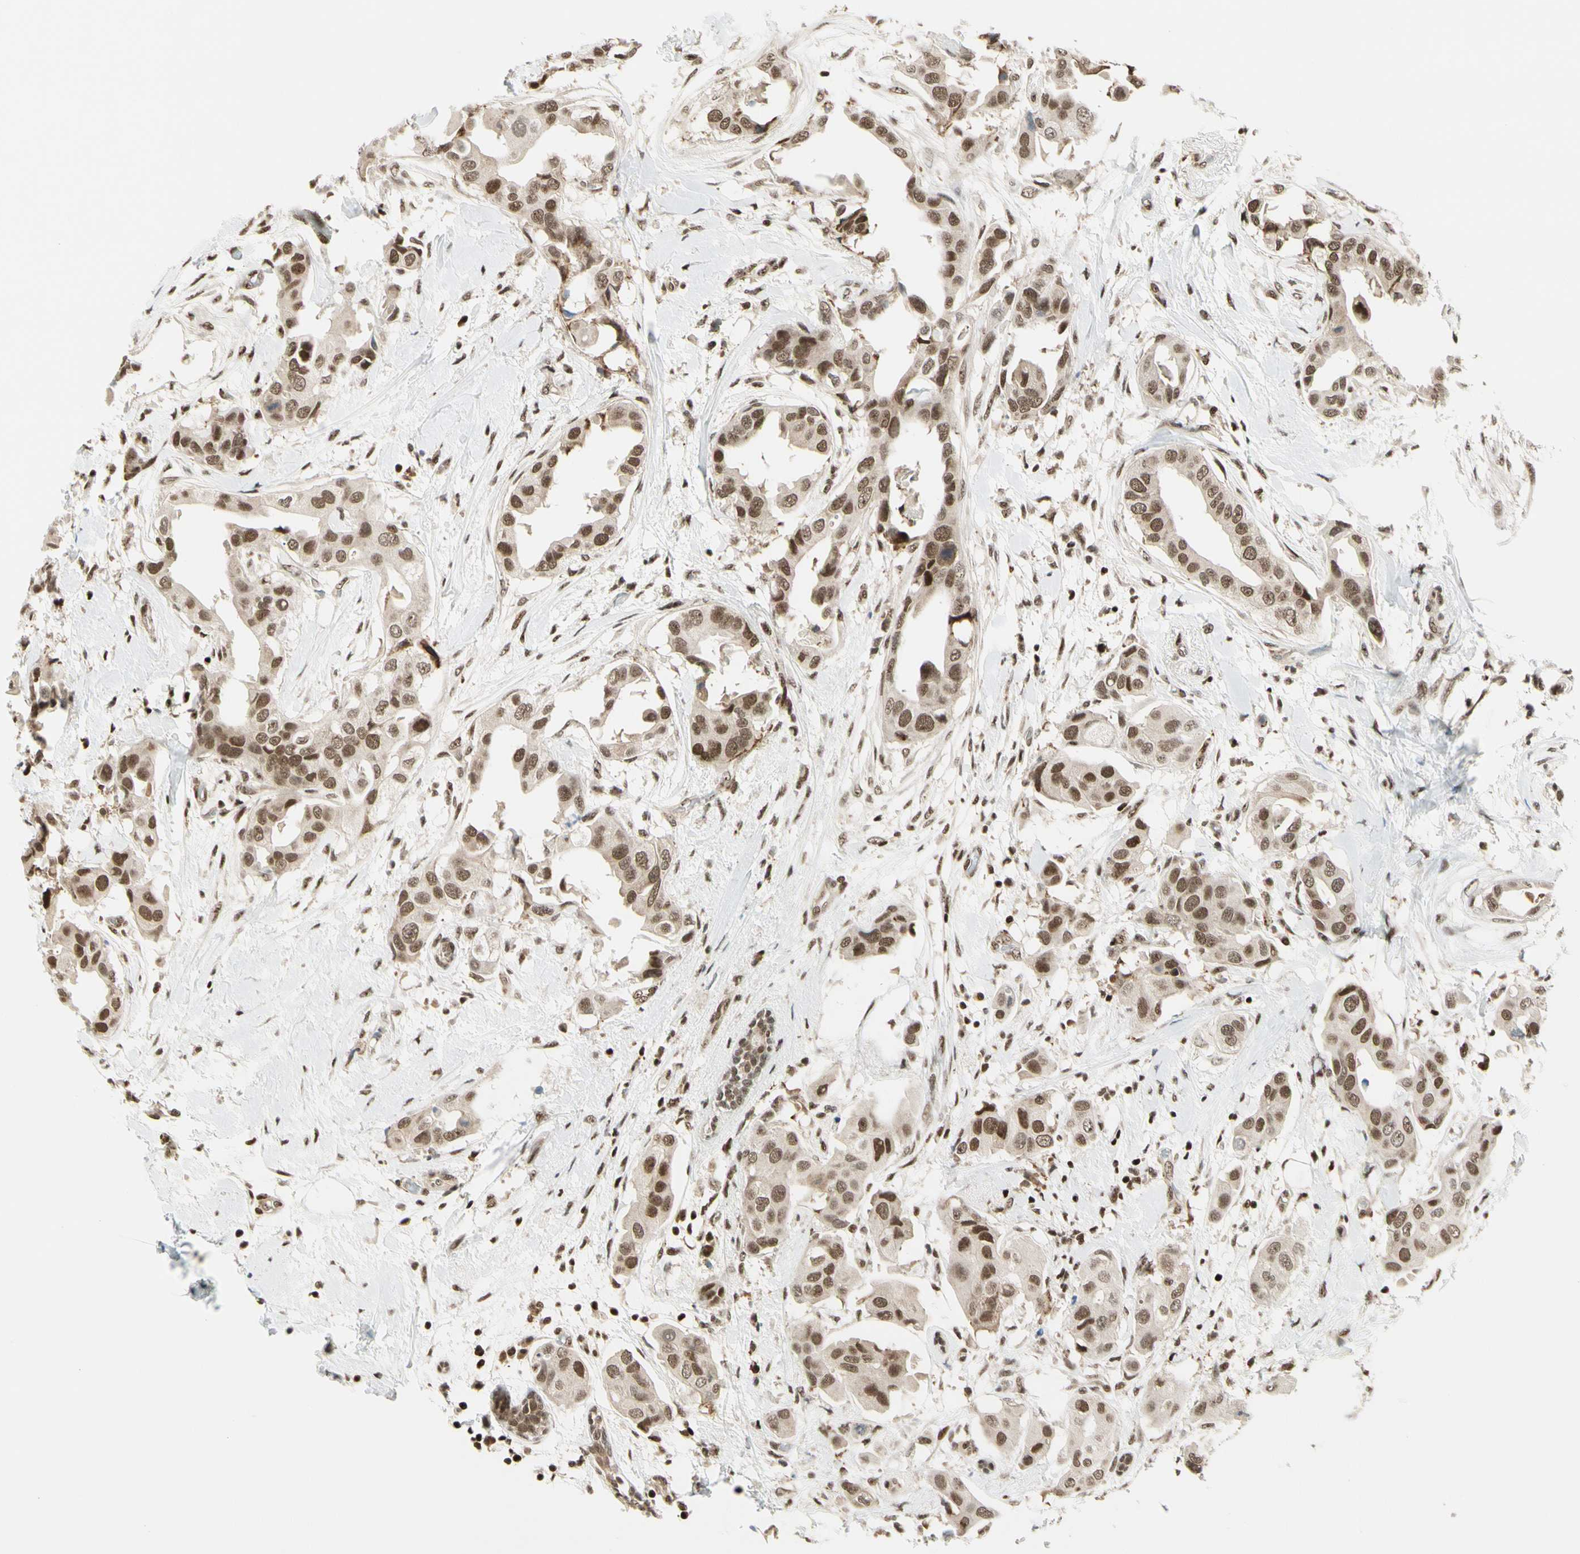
{"staining": {"intensity": "moderate", "quantity": ">75%", "location": "nuclear"}, "tissue": "breast cancer", "cell_type": "Tumor cells", "image_type": "cancer", "snomed": [{"axis": "morphology", "description": "Duct carcinoma"}, {"axis": "topography", "description": "Breast"}], "caption": "Brown immunohistochemical staining in breast cancer (invasive ductal carcinoma) displays moderate nuclear positivity in approximately >75% of tumor cells.", "gene": "DAXX", "patient": {"sex": "female", "age": 40}}